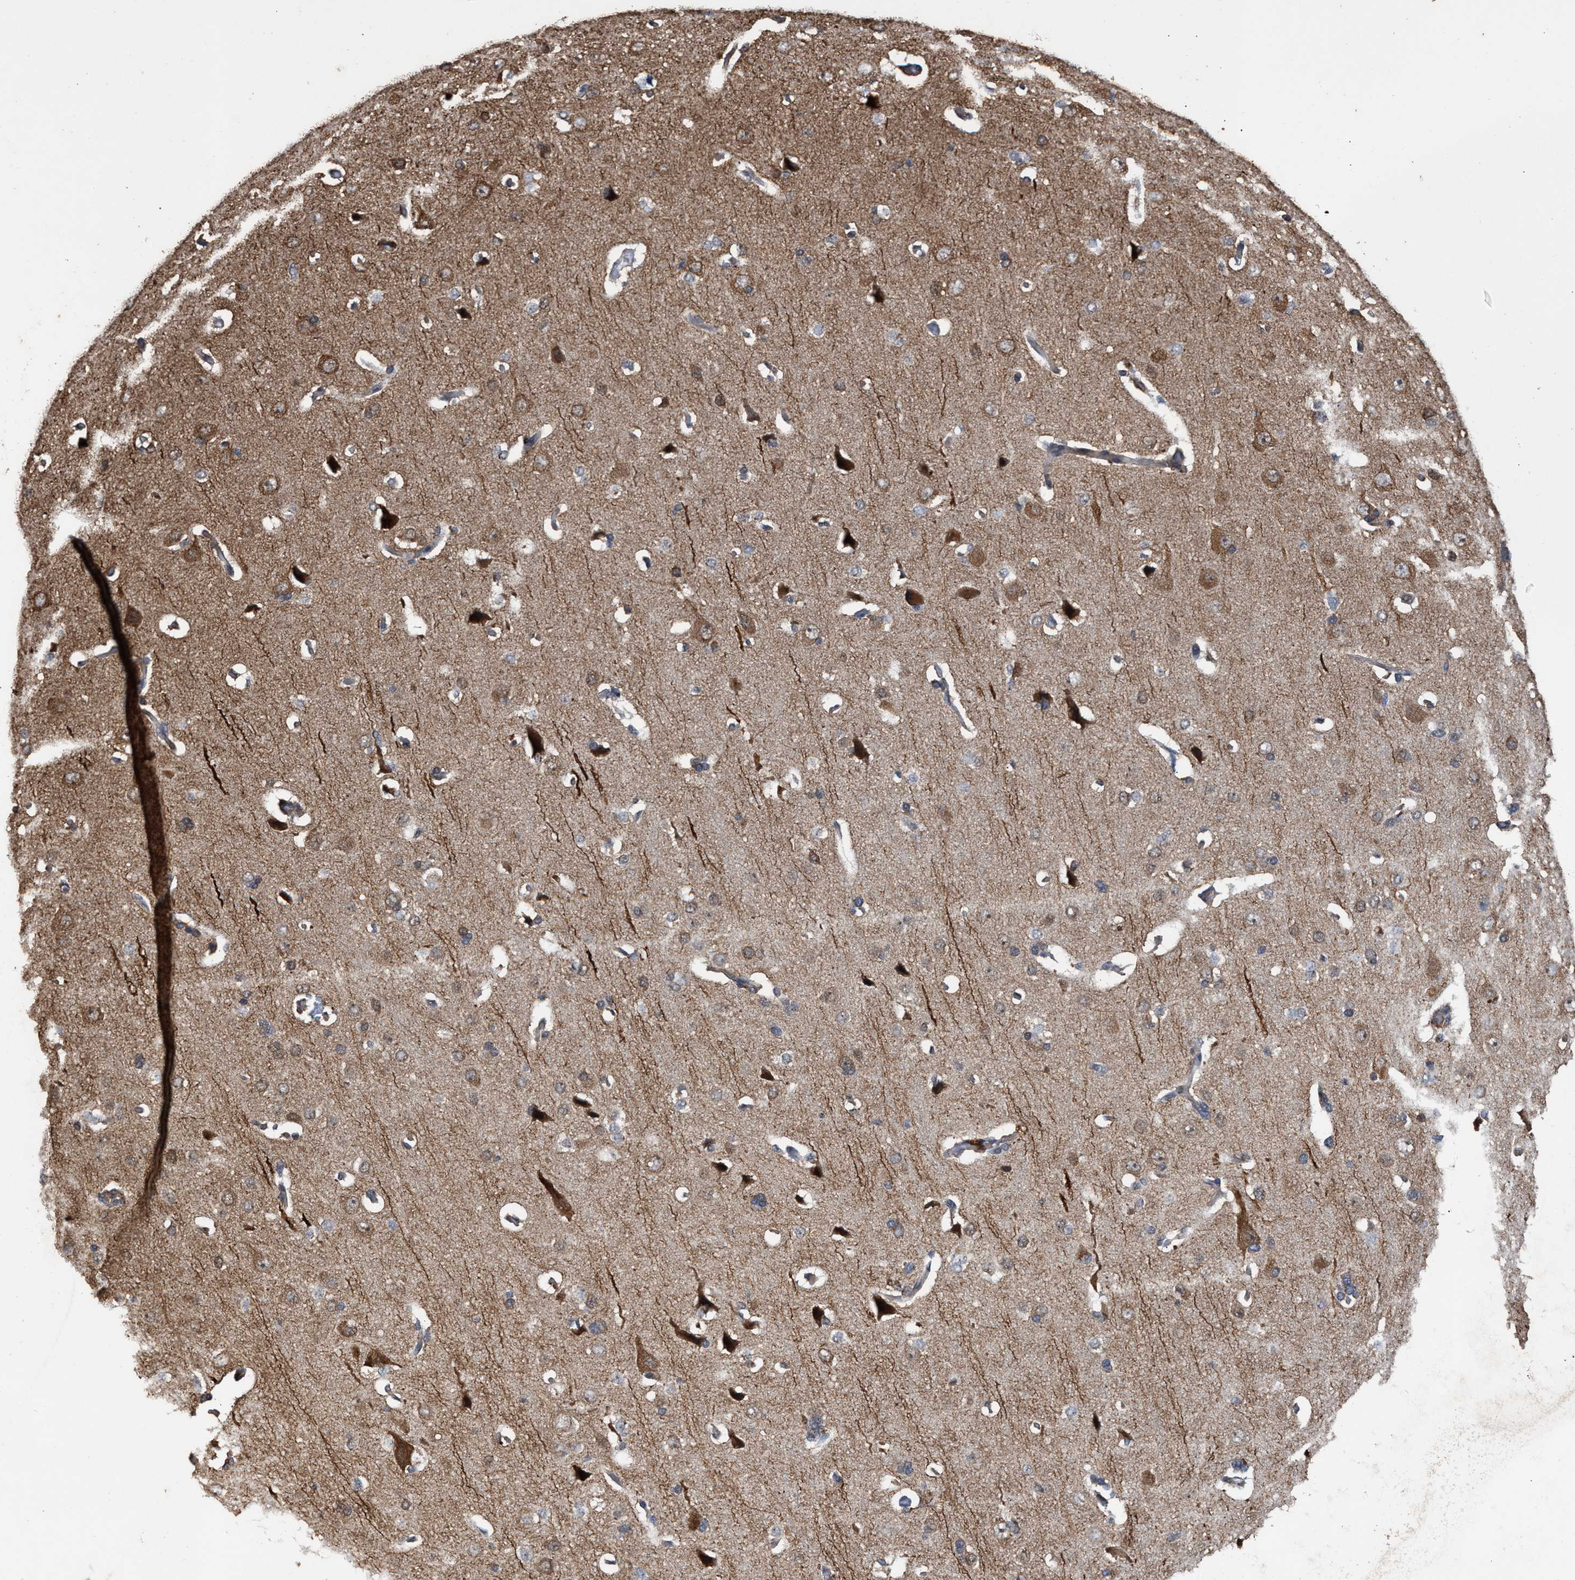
{"staining": {"intensity": "moderate", "quantity": "25%-75%", "location": "cytoplasmic/membranous"}, "tissue": "cerebral cortex", "cell_type": "Endothelial cells", "image_type": "normal", "snomed": [{"axis": "morphology", "description": "Normal tissue, NOS"}, {"axis": "topography", "description": "Cerebral cortex"}], "caption": "Endothelial cells reveal medium levels of moderate cytoplasmic/membranous expression in approximately 25%-75% of cells in benign human cerebral cortex.", "gene": "ZNHIT6", "patient": {"sex": "male", "age": 62}}